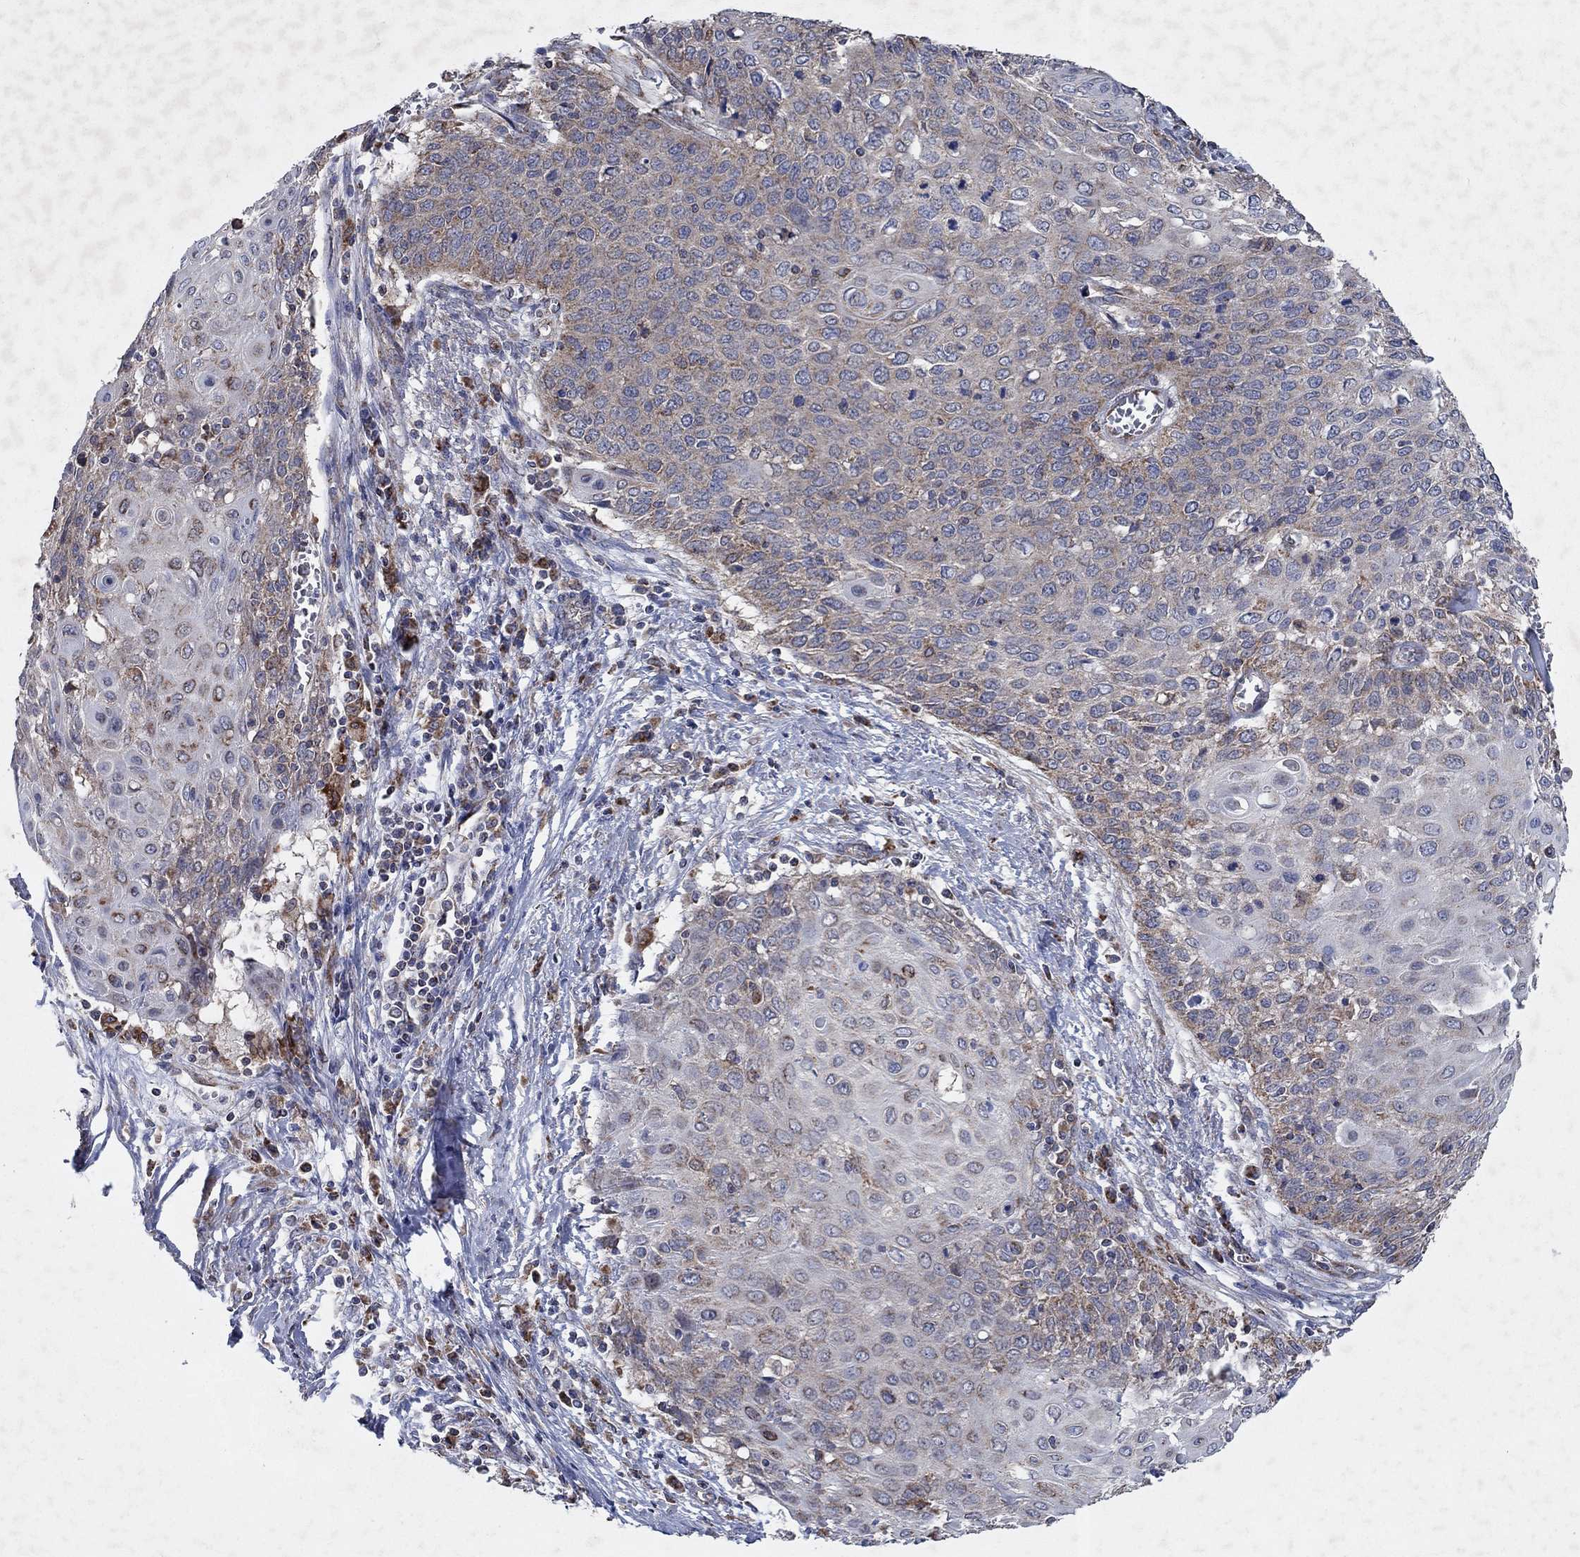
{"staining": {"intensity": "weak", "quantity": "<25%", "location": "cytoplasmic/membranous"}, "tissue": "cervical cancer", "cell_type": "Tumor cells", "image_type": "cancer", "snomed": [{"axis": "morphology", "description": "Squamous cell carcinoma, NOS"}, {"axis": "topography", "description": "Cervix"}], "caption": "Immunohistochemical staining of squamous cell carcinoma (cervical) displays no significant expression in tumor cells.", "gene": "NCEH1", "patient": {"sex": "female", "age": 39}}